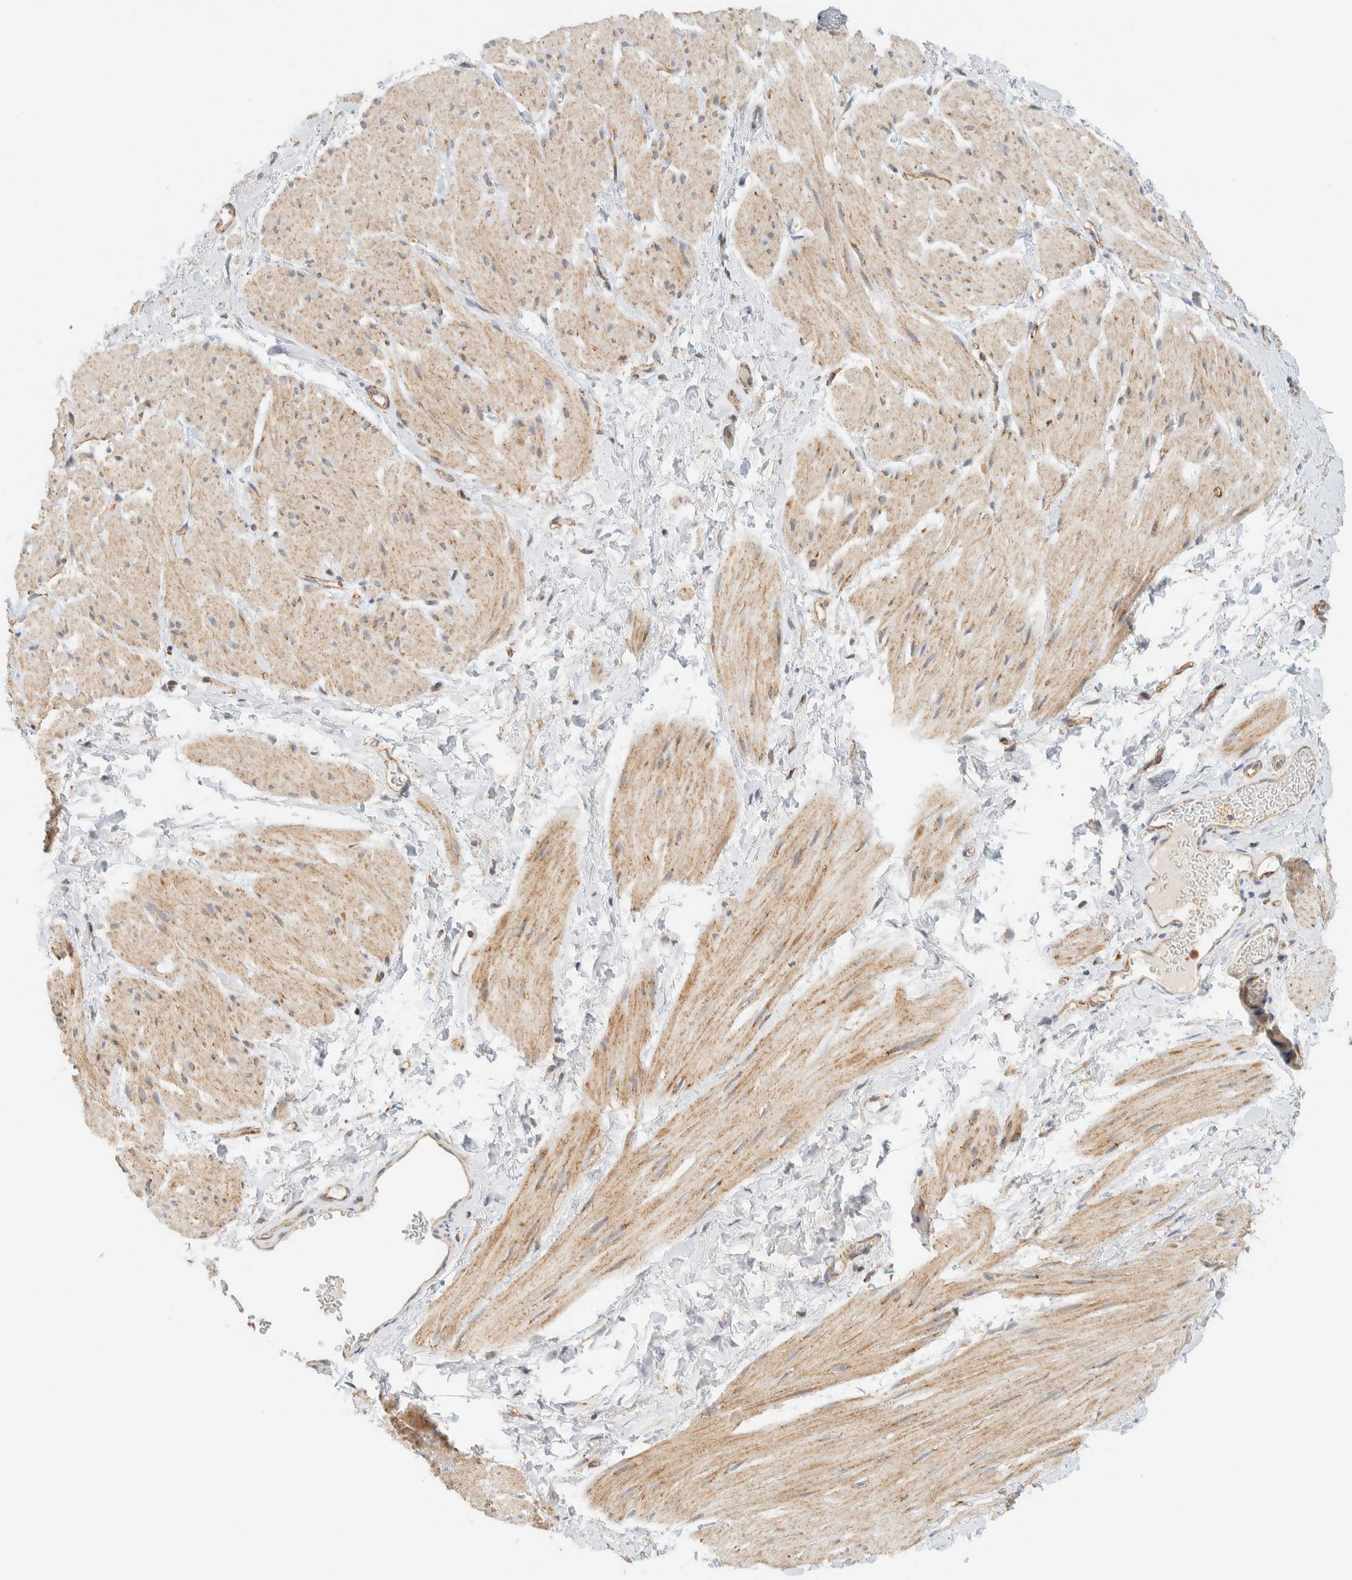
{"staining": {"intensity": "weak", "quantity": ">75%", "location": "cytoplasmic/membranous"}, "tissue": "smooth muscle", "cell_type": "Smooth muscle cells", "image_type": "normal", "snomed": [{"axis": "morphology", "description": "Normal tissue, NOS"}, {"axis": "topography", "description": "Smooth muscle"}], "caption": "Smooth muscle stained with DAB immunohistochemistry displays low levels of weak cytoplasmic/membranous staining in approximately >75% of smooth muscle cells.", "gene": "KIFAP3", "patient": {"sex": "male", "age": 16}}